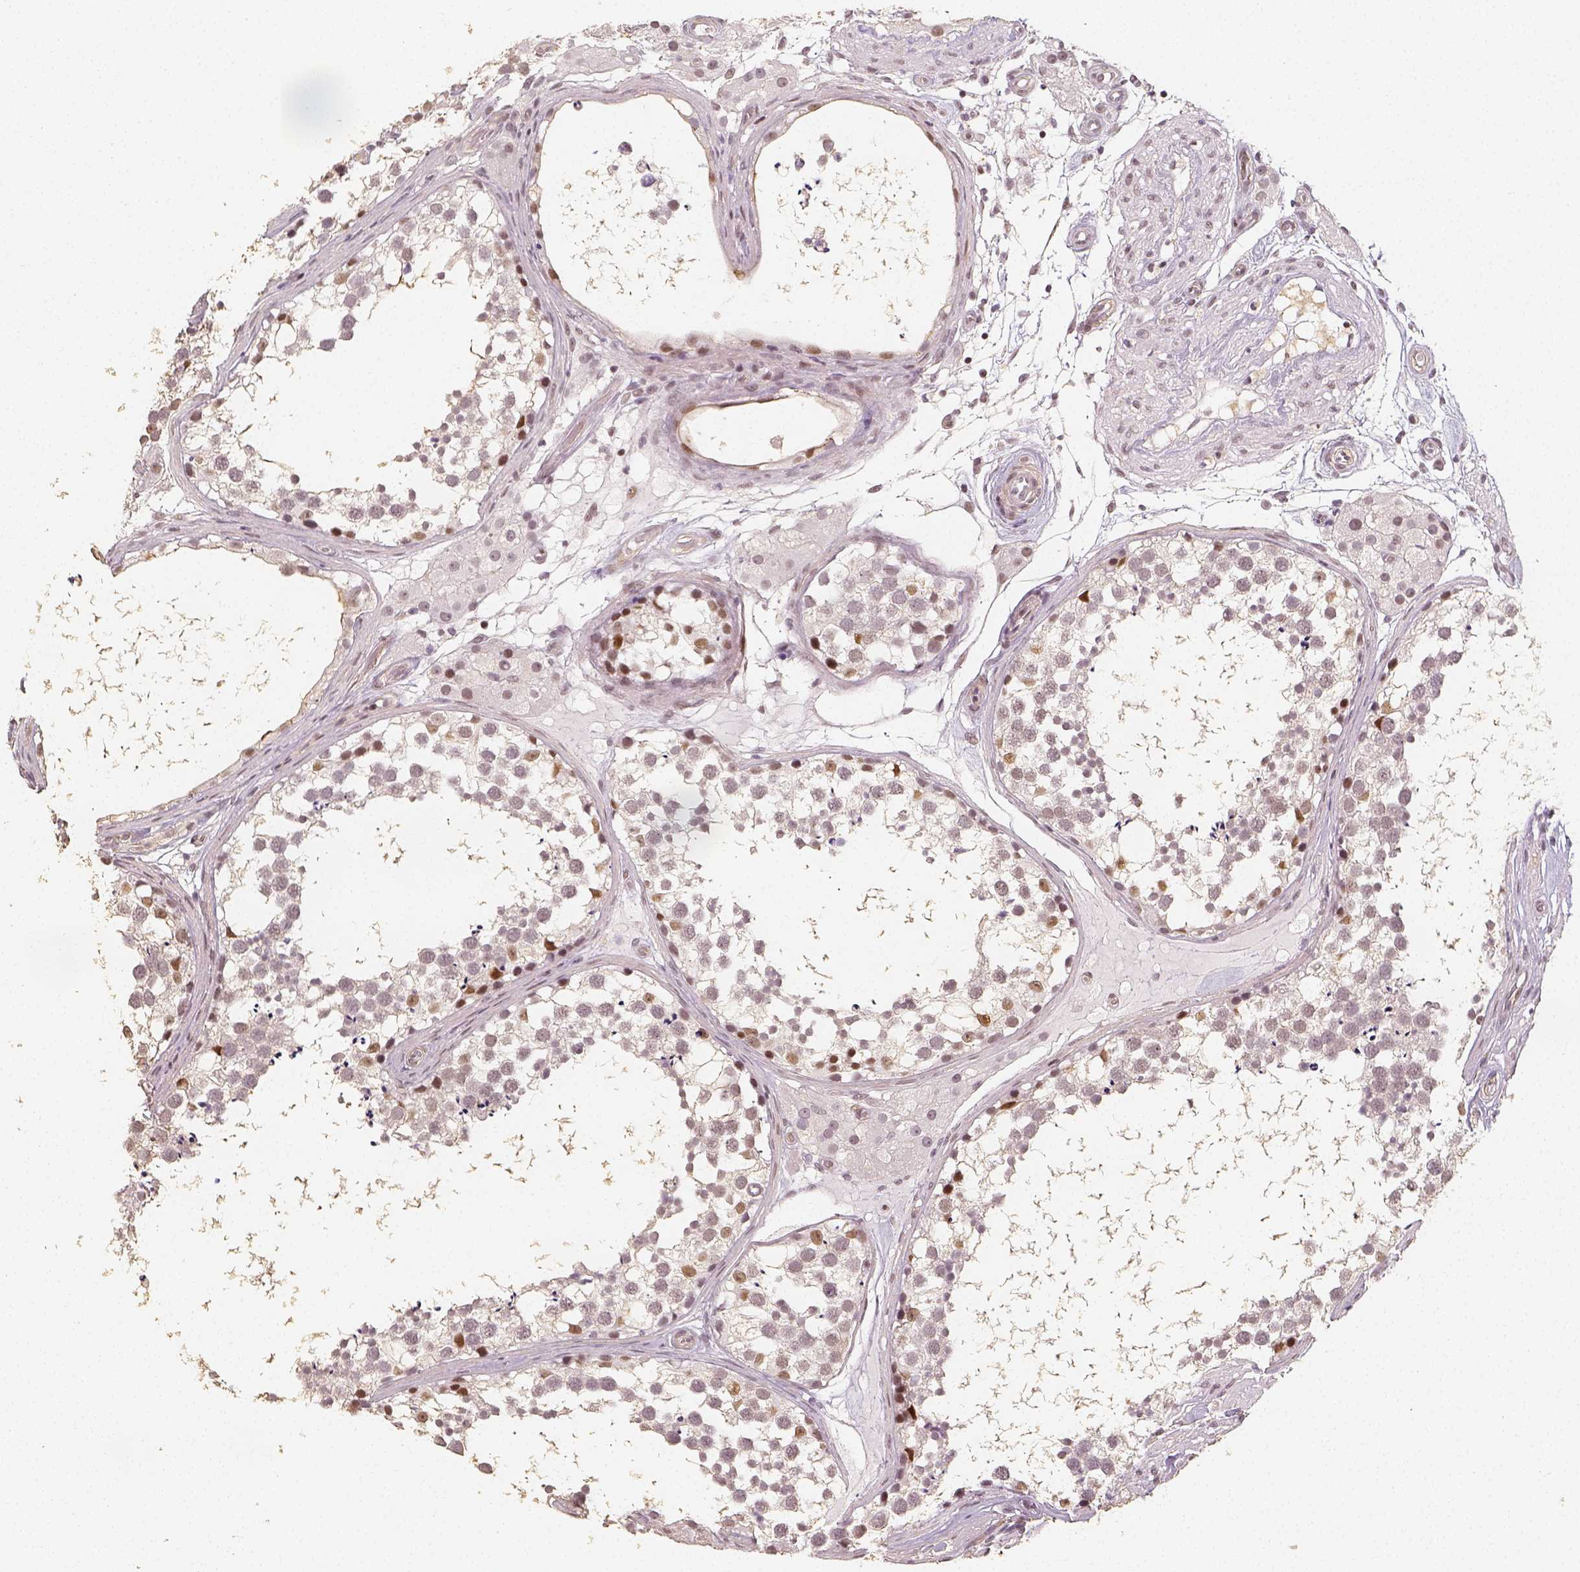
{"staining": {"intensity": "moderate", "quantity": "25%-75%", "location": "nuclear"}, "tissue": "testis", "cell_type": "Cells in seminiferous ducts", "image_type": "normal", "snomed": [{"axis": "morphology", "description": "Normal tissue, NOS"}, {"axis": "morphology", "description": "Seminoma, NOS"}, {"axis": "topography", "description": "Testis"}], "caption": "There is medium levels of moderate nuclear positivity in cells in seminiferous ducts of unremarkable testis, as demonstrated by immunohistochemical staining (brown color).", "gene": "HDAC1", "patient": {"sex": "male", "age": 65}}